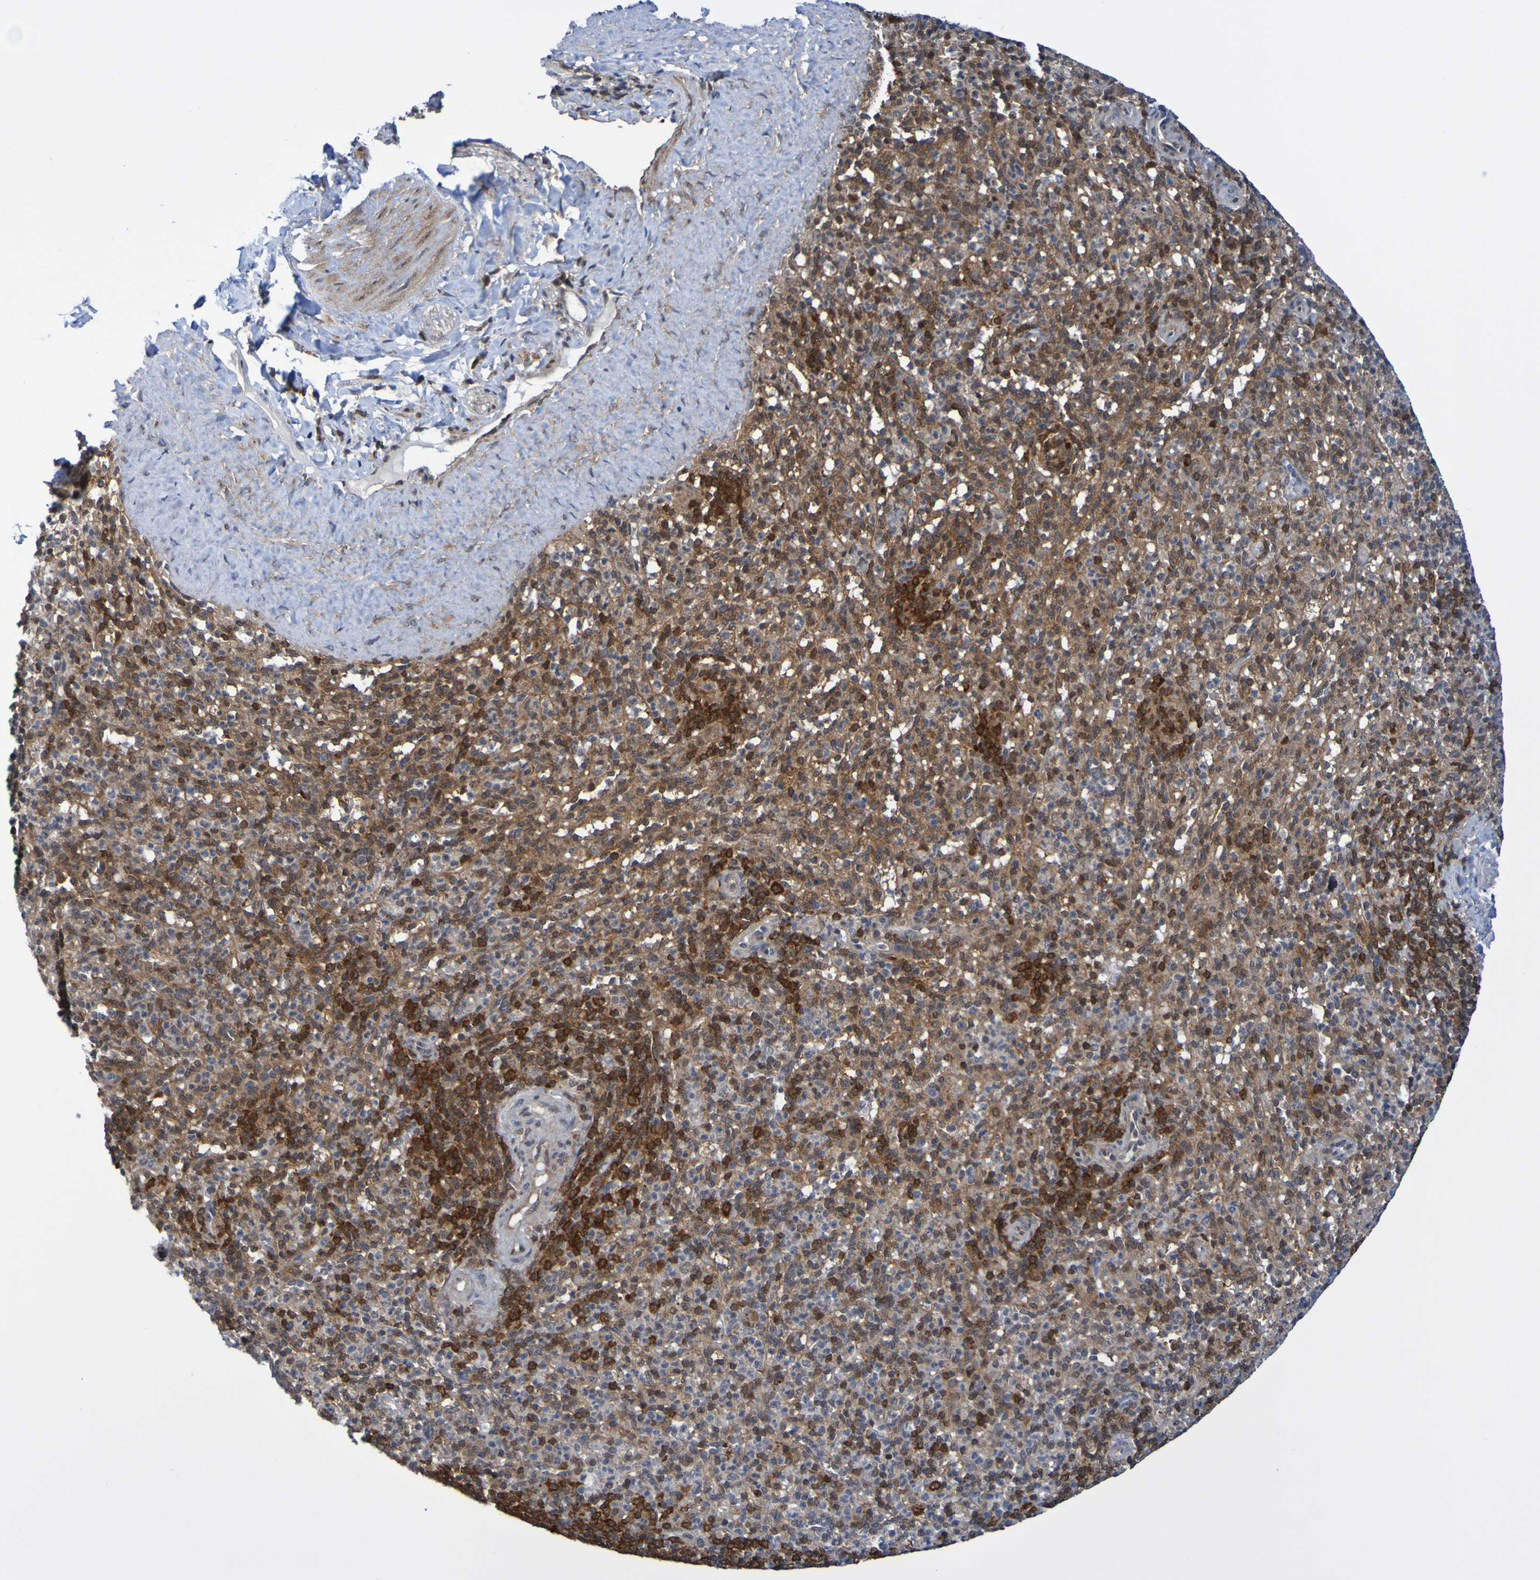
{"staining": {"intensity": "moderate", "quantity": "25%-75%", "location": "cytoplasmic/membranous"}, "tissue": "spleen", "cell_type": "Cells in red pulp", "image_type": "normal", "snomed": [{"axis": "morphology", "description": "Normal tissue, NOS"}, {"axis": "topography", "description": "Spleen"}], "caption": "This photomicrograph shows benign spleen stained with IHC to label a protein in brown. The cytoplasmic/membranous of cells in red pulp show moderate positivity for the protein. Nuclei are counter-stained blue.", "gene": "ATIC", "patient": {"sex": "male", "age": 36}}